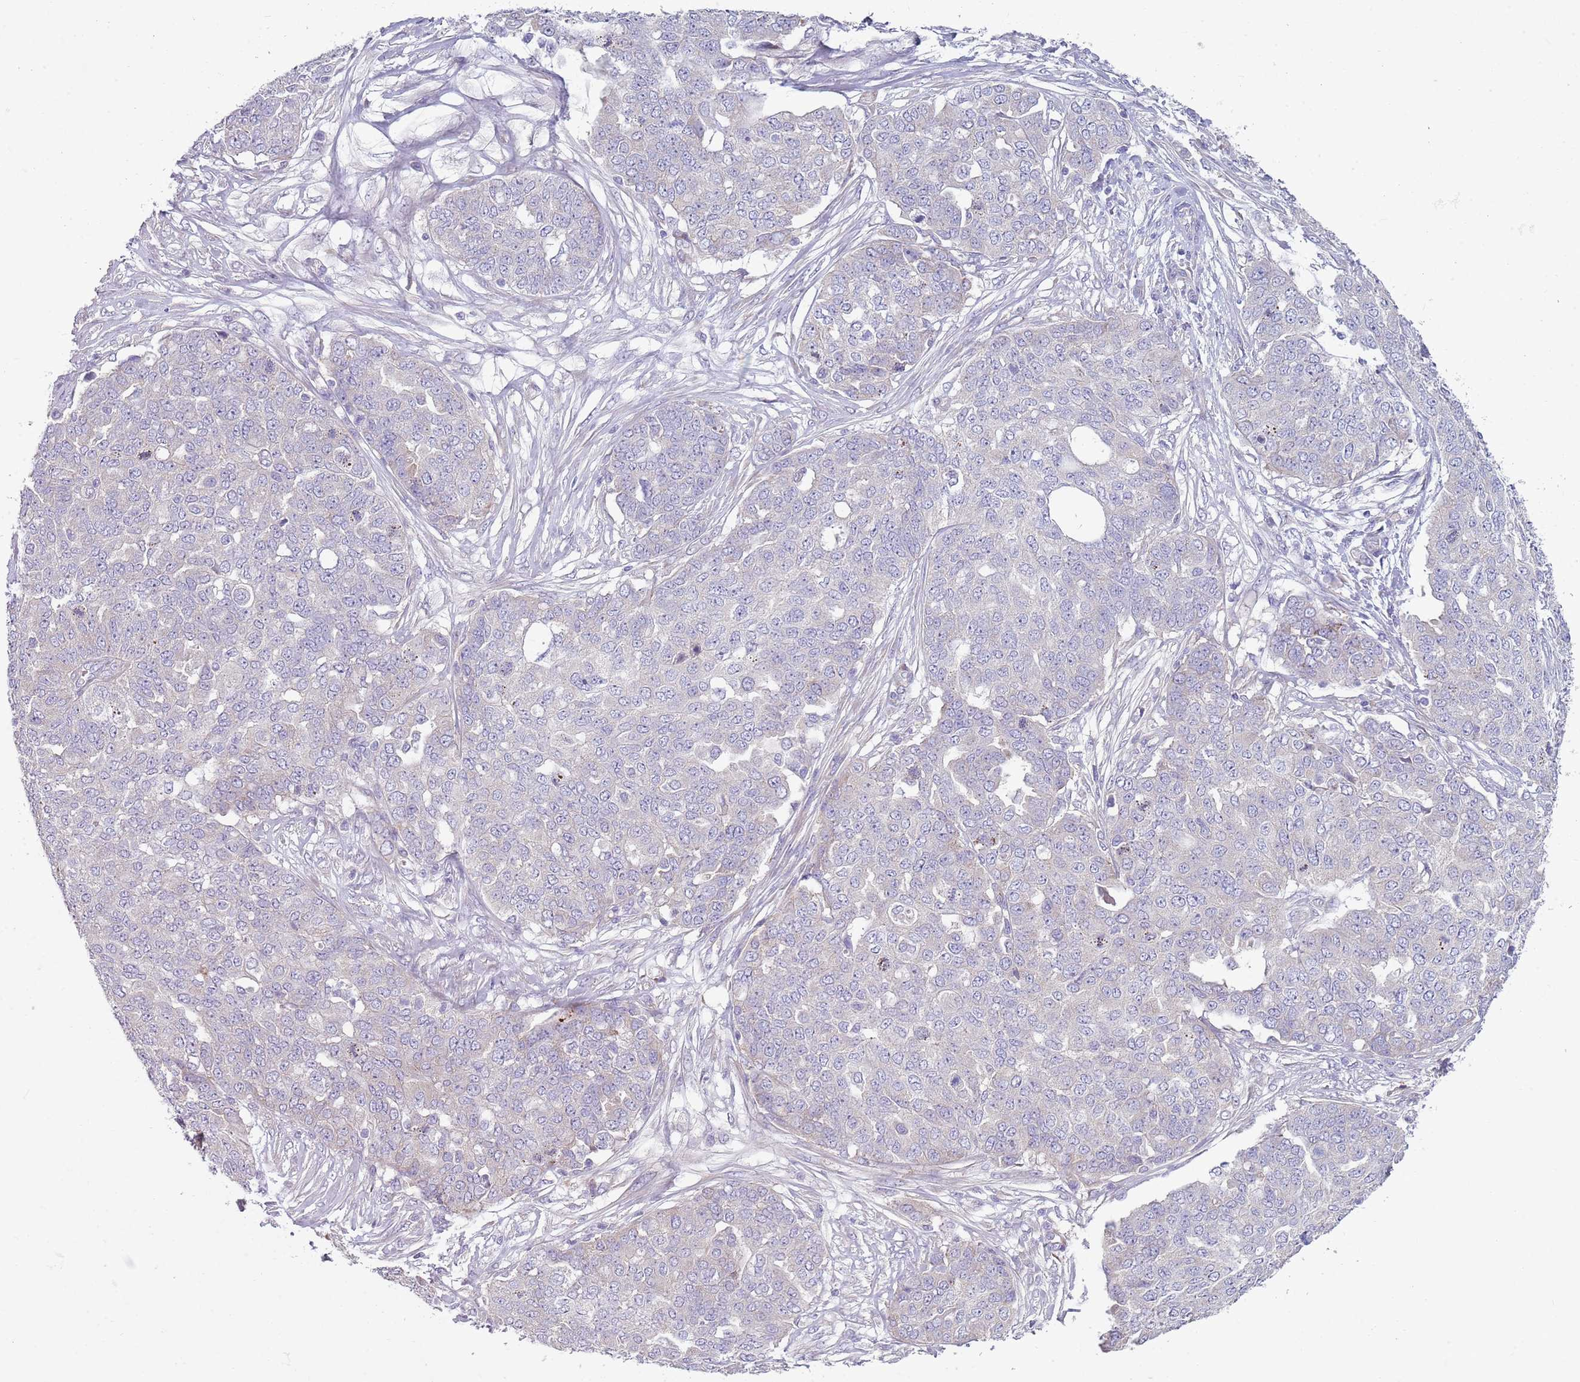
{"staining": {"intensity": "negative", "quantity": "none", "location": "none"}, "tissue": "ovarian cancer", "cell_type": "Tumor cells", "image_type": "cancer", "snomed": [{"axis": "morphology", "description": "Cystadenocarcinoma, serous, NOS"}, {"axis": "topography", "description": "Soft tissue"}, {"axis": "topography", "description": "Ovary"}], "caption": "Tumor cells are negative for brown protein staining in ovarian serous cystadenocarcinoma.", "gene": "ZNF583", "patient": {"sex": "female", "age": 57}}